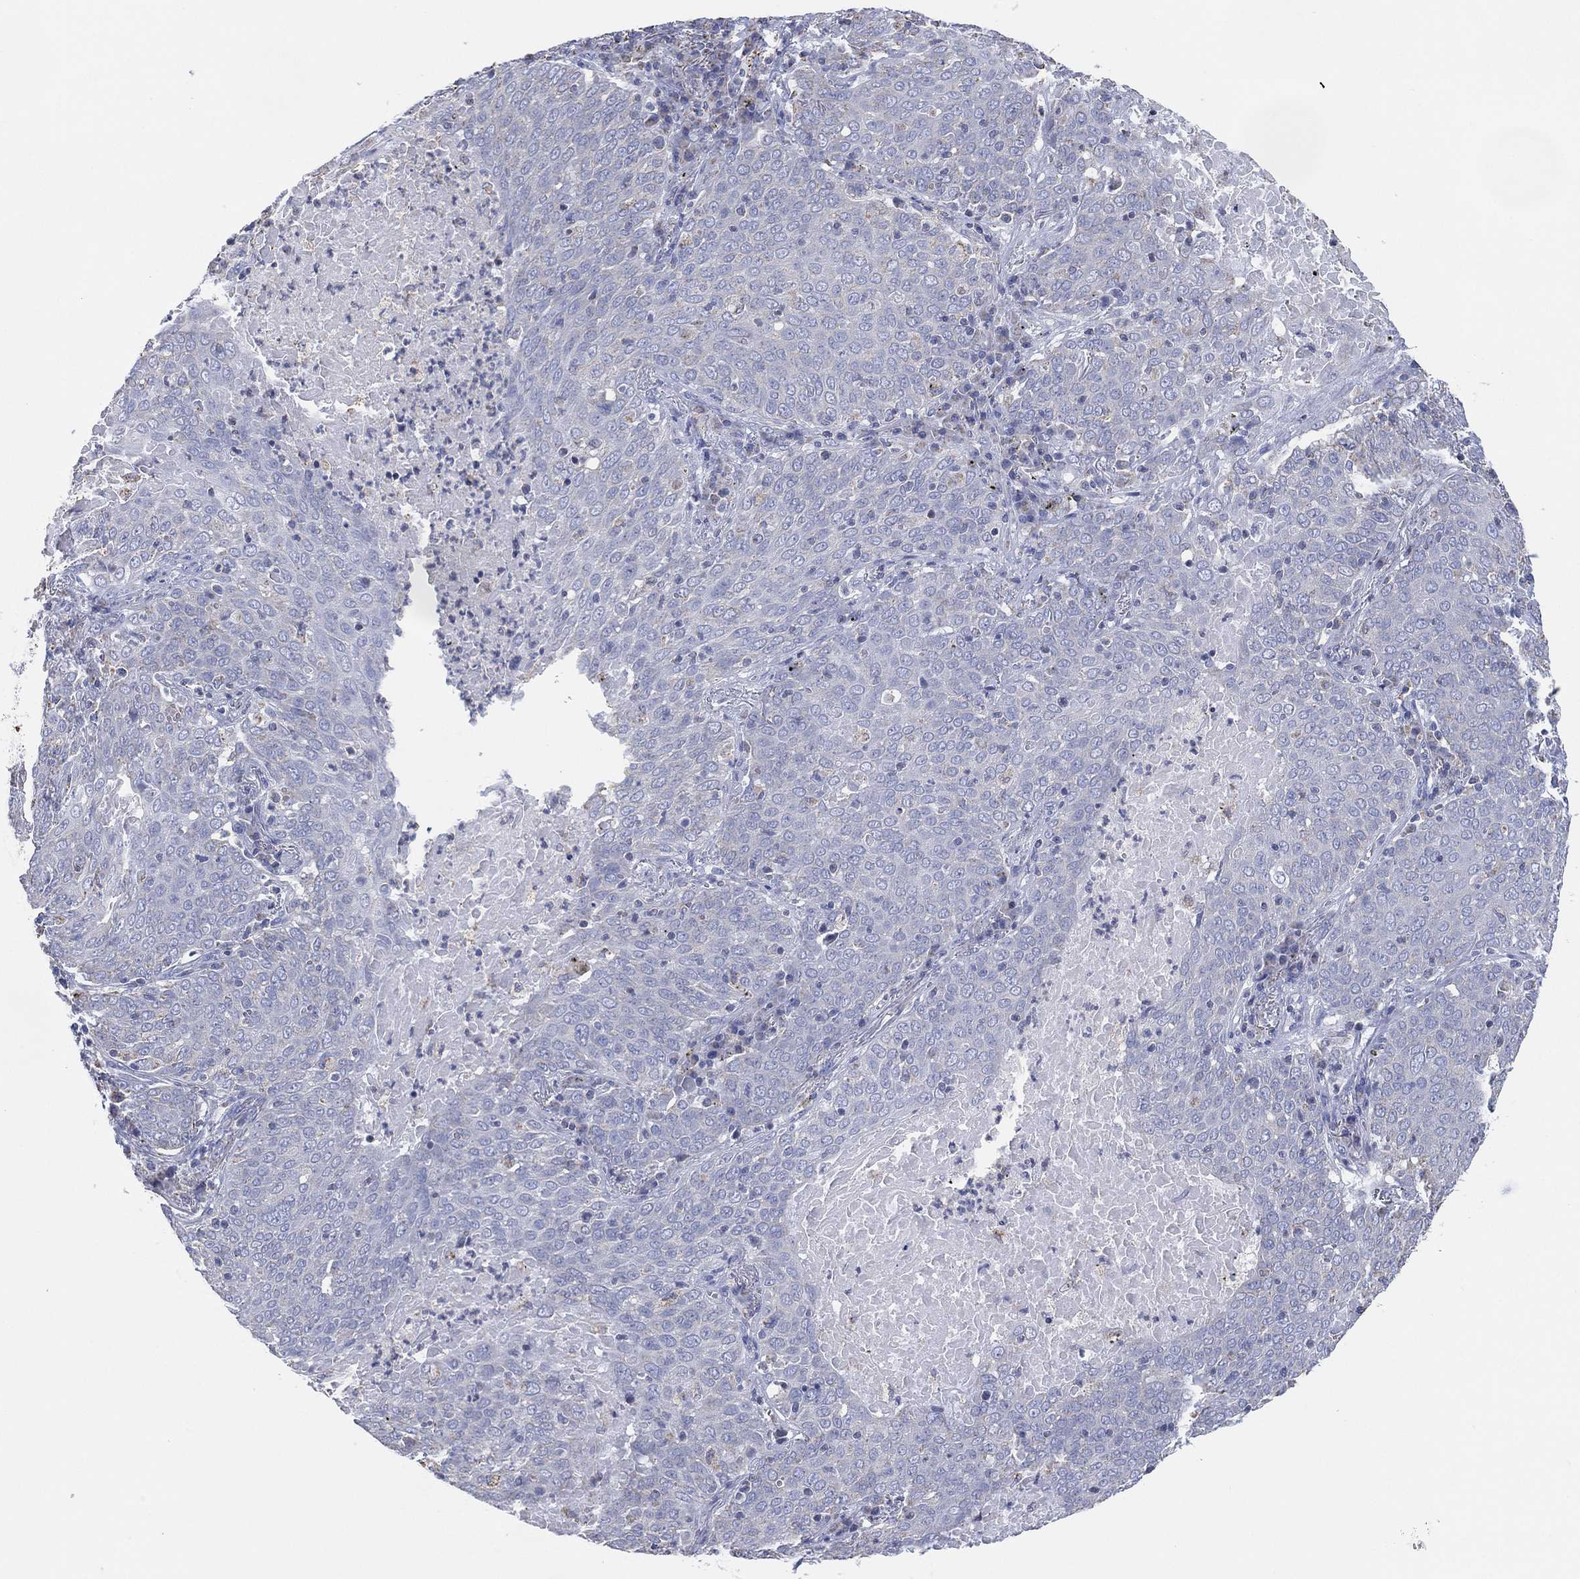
{"staining": {"intensity": "negative", "quantity": "none", "location": "none"}, "tissue": "lung cancer", "cell_type": "Tumor cells", "image_type": "cancer", "snomed": [{"axis": "morphology", "description": "Squamous cell carcinoma, NOS"}, {"axis": "topography", "description": "Lung"}], "caption": "The image shows no staining of tumor cells in squamous cell carcinoma (lung).", "gene": "CFTR", "patient": {"sex": "male", "age": 82}}